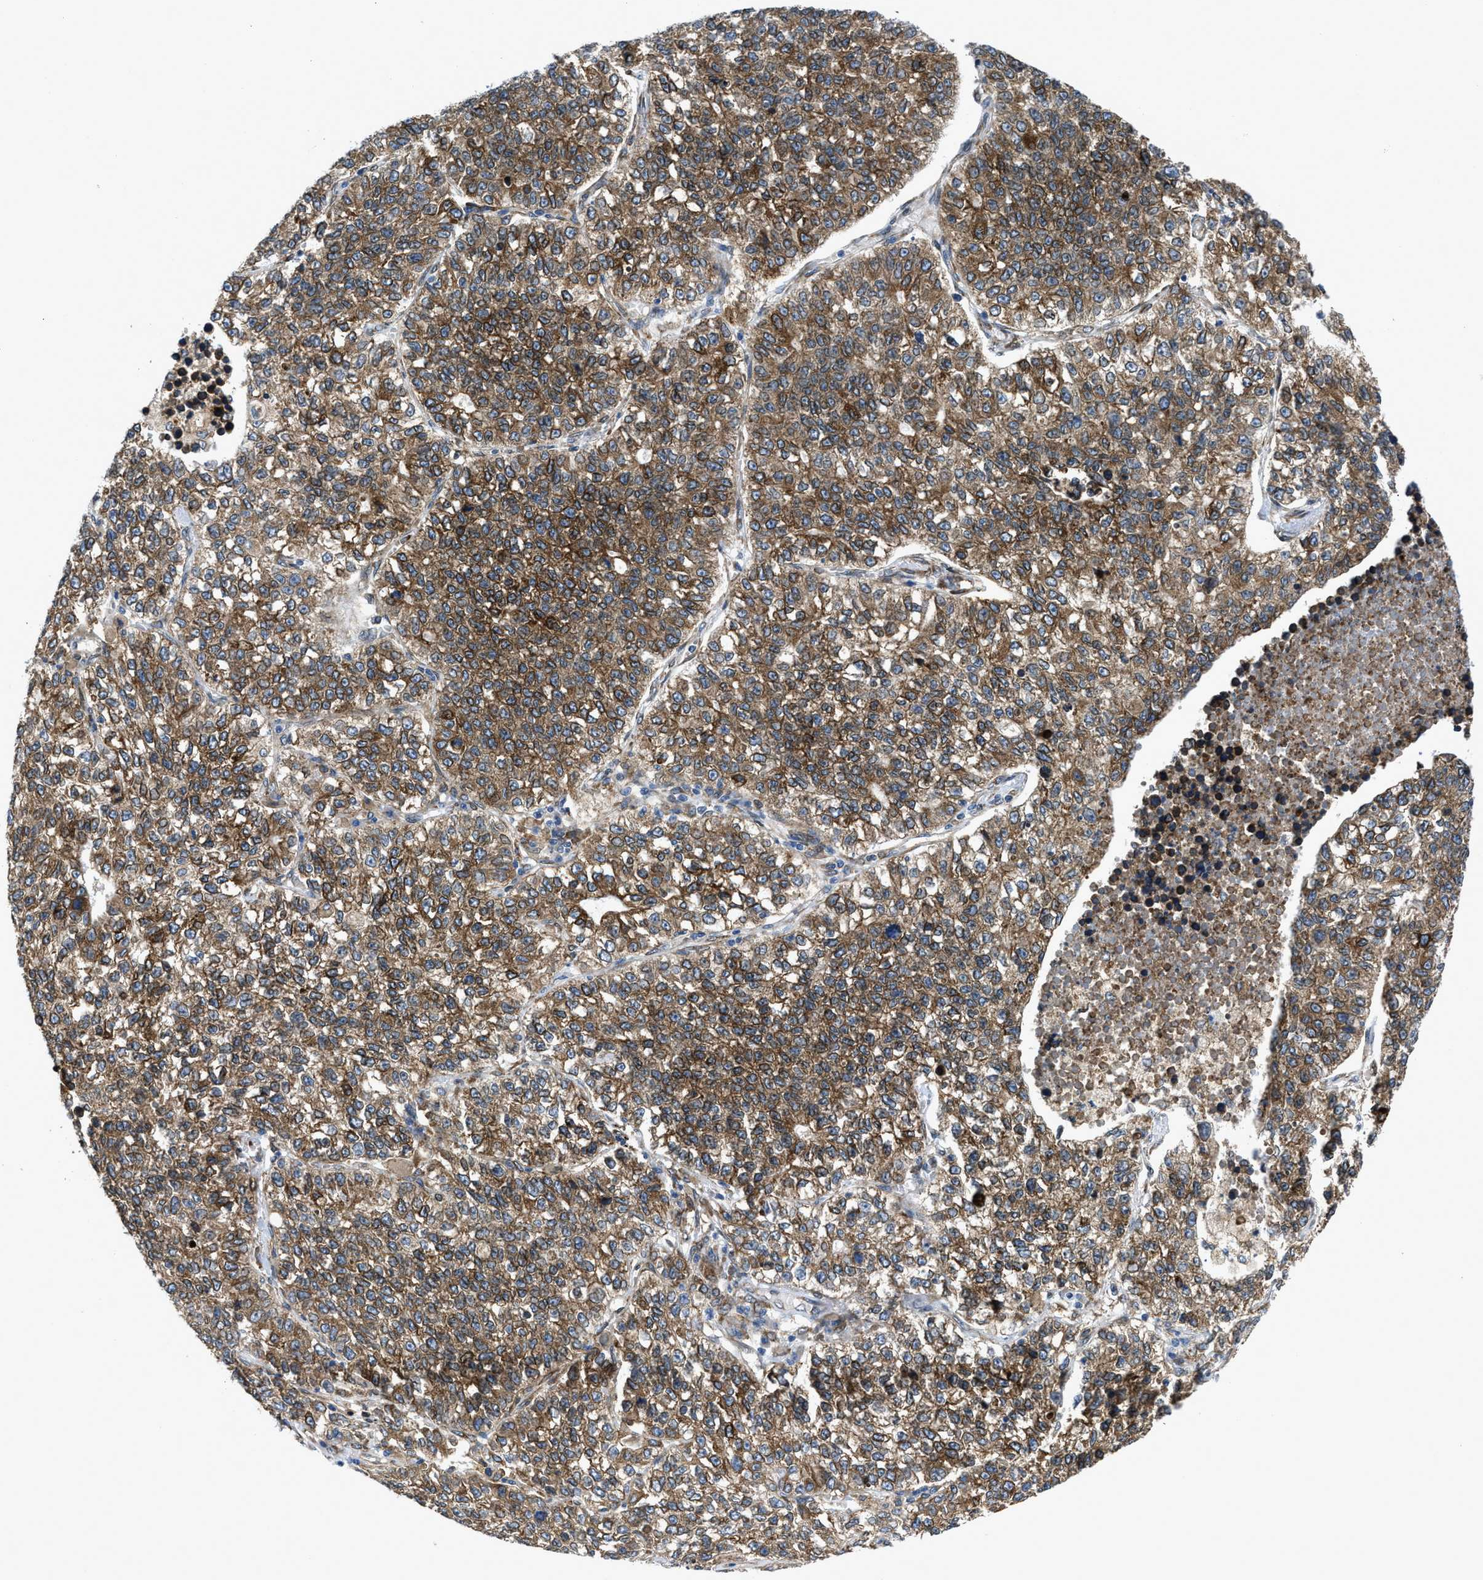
{"staining": {"intensity": "strong", "quantity": ">75%", "location": "cytoplasmic/membranous"}, "tissue": "lung cancer", "cell_type": "Tumor cells", "image_type": "cancer", "snomed": [{"axis": "morphology", "description": "Adenocarcinoma, NOS"}, {"axis": "topography", "description": "Lung"}], "caption": "Immunohistochemistry (IHC) staining of lung adenocarcinoma, which exhibits high levels of strong cytoplasmic/membranous positivity in about >75% of tumor cells indicating strong cytoplasmic/membranous protein expression. The staining was performed using DAB (3,3'-diaminobenzidine) (brown) for protein detection and nuclei were counterstained in hematoxylin (blue).", "gene": "ERLIN2", "patient": {"sex": "male", "age": 49}}